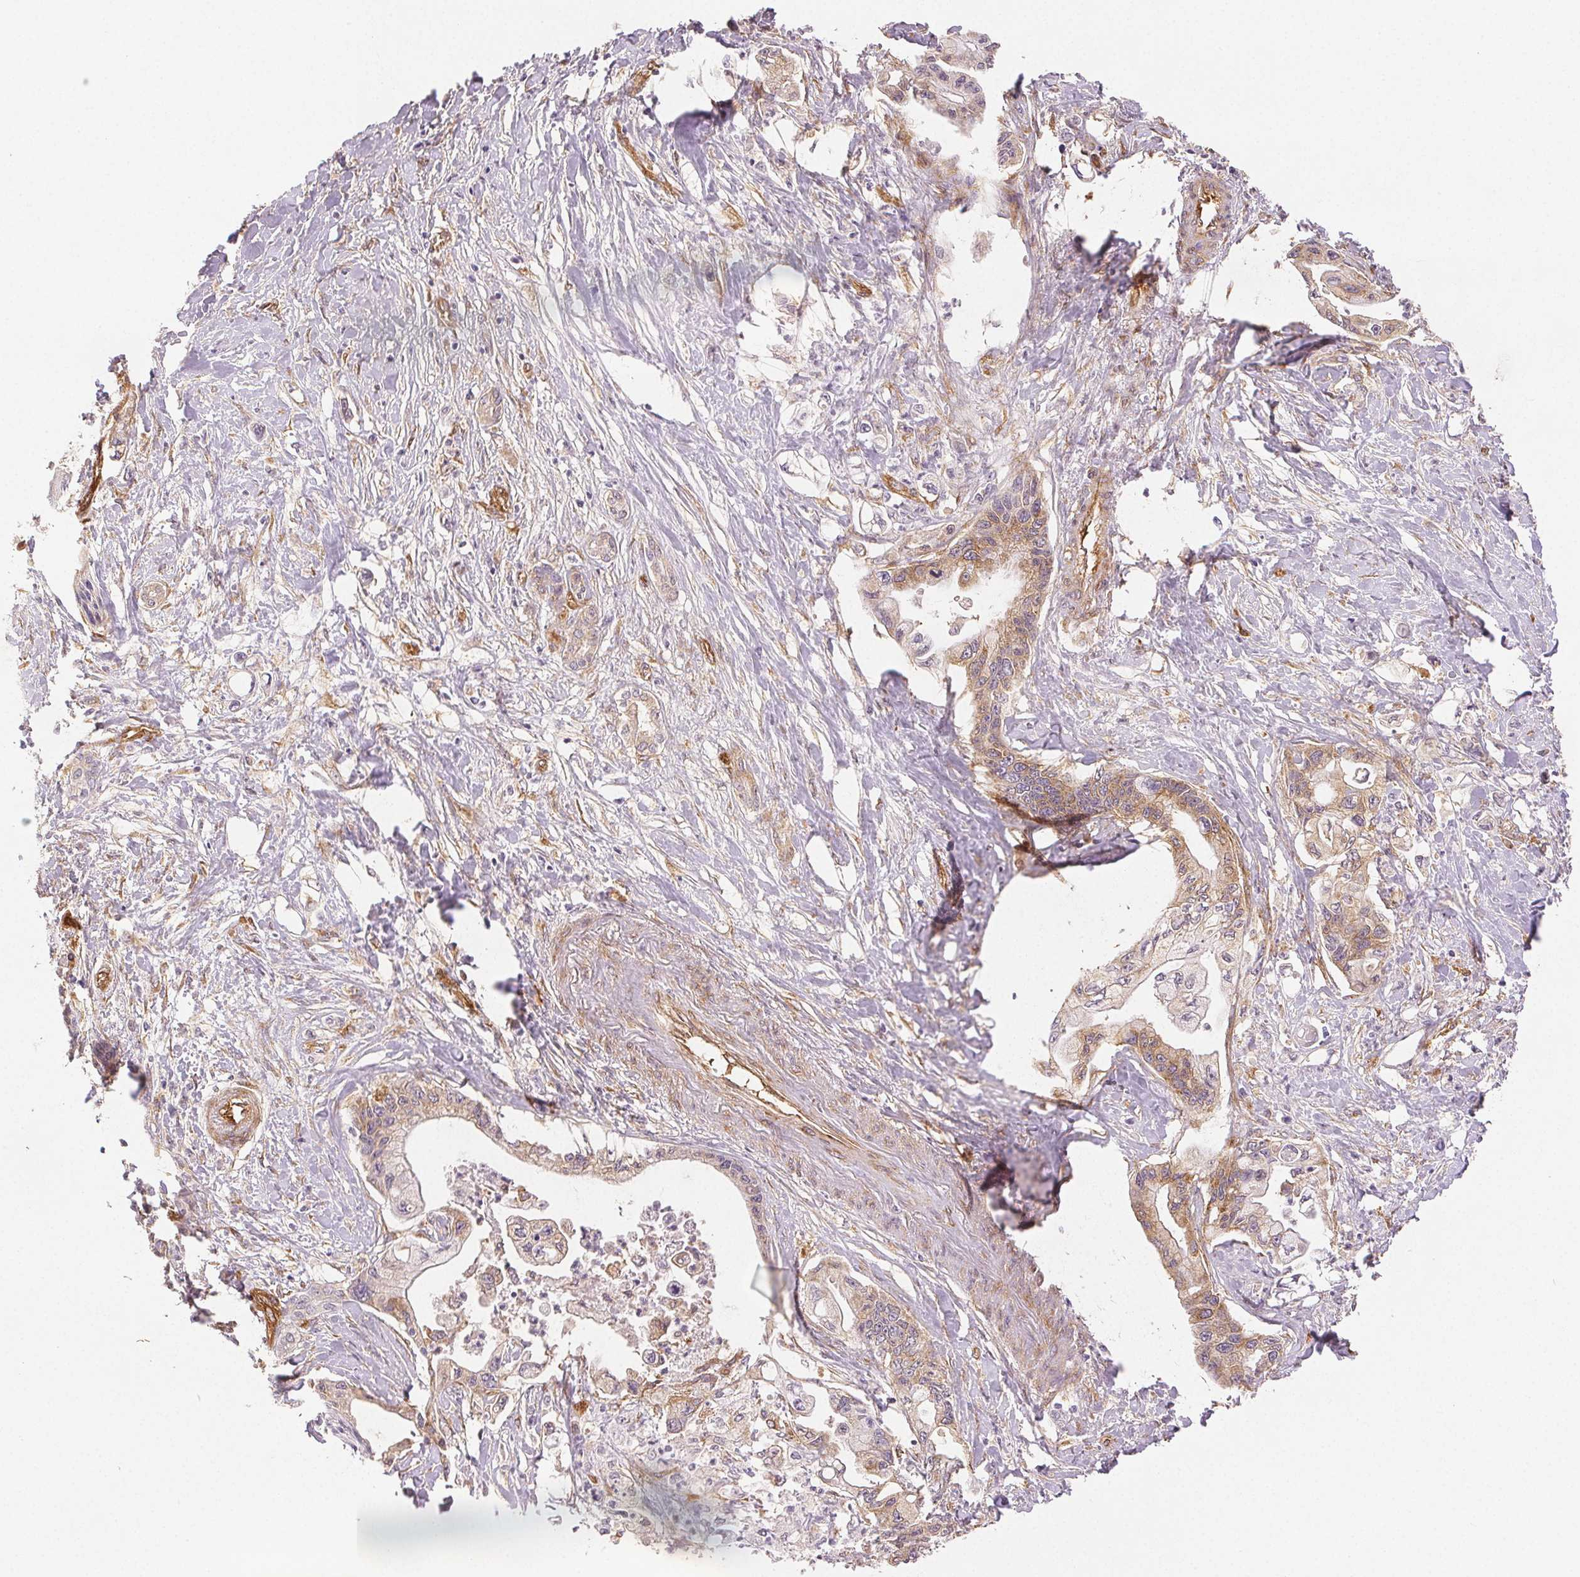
{"staining": {"intensity": "weak", "quantity": "25%-75%", "location": "cytoplasmic/membranous"}, "tissue": "pancreatic cancer", "cell_type": "Tumor cells", "image_type": "cancer", "snomed": [{"axis": "morphology", "description": "Adenocarcinoma, NOS"}, {"axis": "topography", "description": "Pancreas"}], "caption": "Approximately 25%-75% of tumor cells in human pancreatic cancer reveal weak cytoplasmic/membranous protein staining as visualized by brown immunohistochemical staining.", "gene": "DIAPH2", "patient": {"sex": "male", "age": 61}}